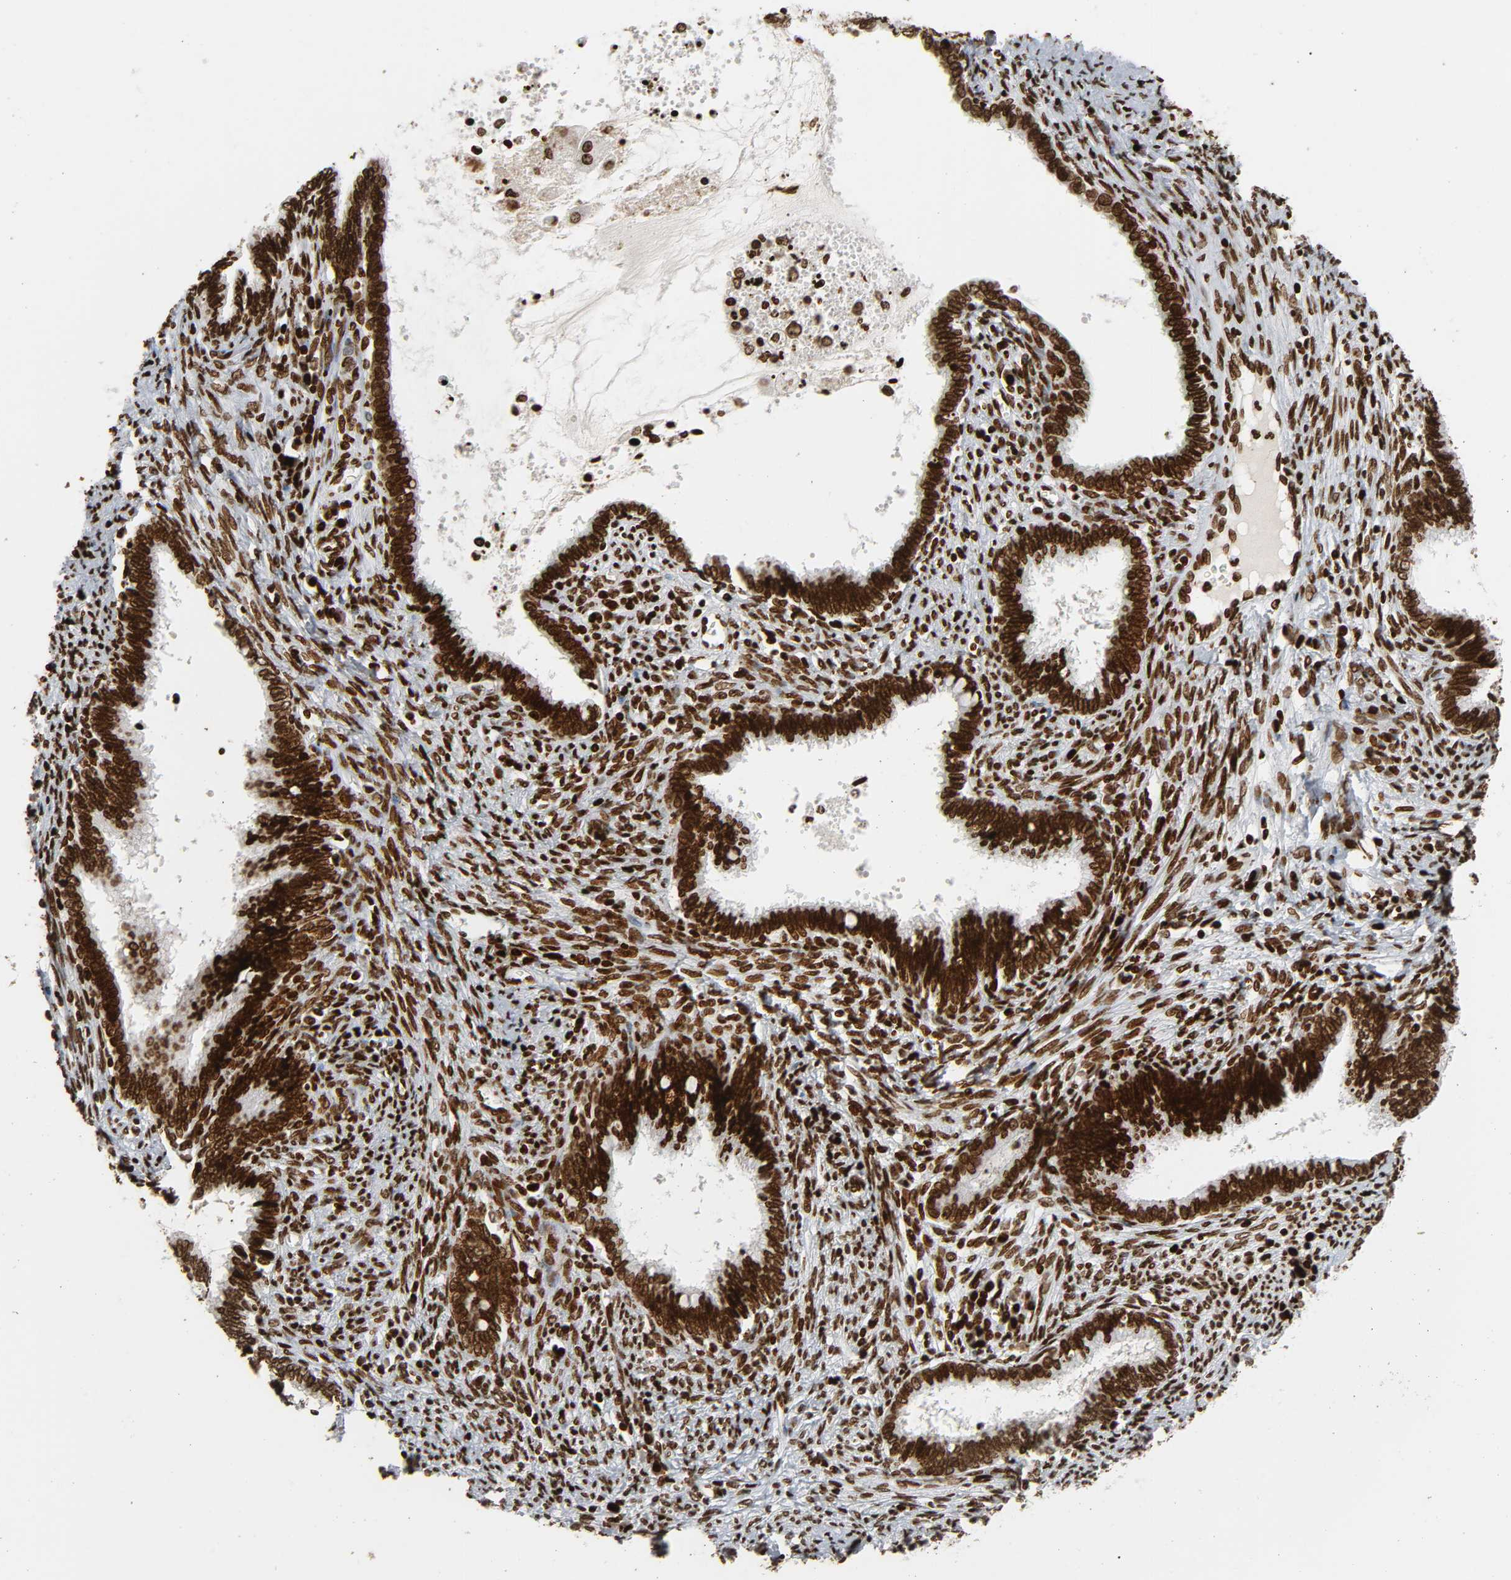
{"staining": {"intensity": "strong", "quantity": ">75%", "location": "nuclear"}, "tissue": "cervical cancer", "cell_type": "Tumor cells", "image_type": "cancer", "snomed": [{"axis": "morphology", "description": "Adenocarcinoma, NOS"}, {"axis": "topography", "description": "Cervix"}], "caption": "This is a photomicrograph of immunohistochemistry (IHC) staining of cervical cancer, which shows strong staining in the nuclear of tumor cells.", "gene": "RXRA", "patient": {"sex": "female", "age": 44}}